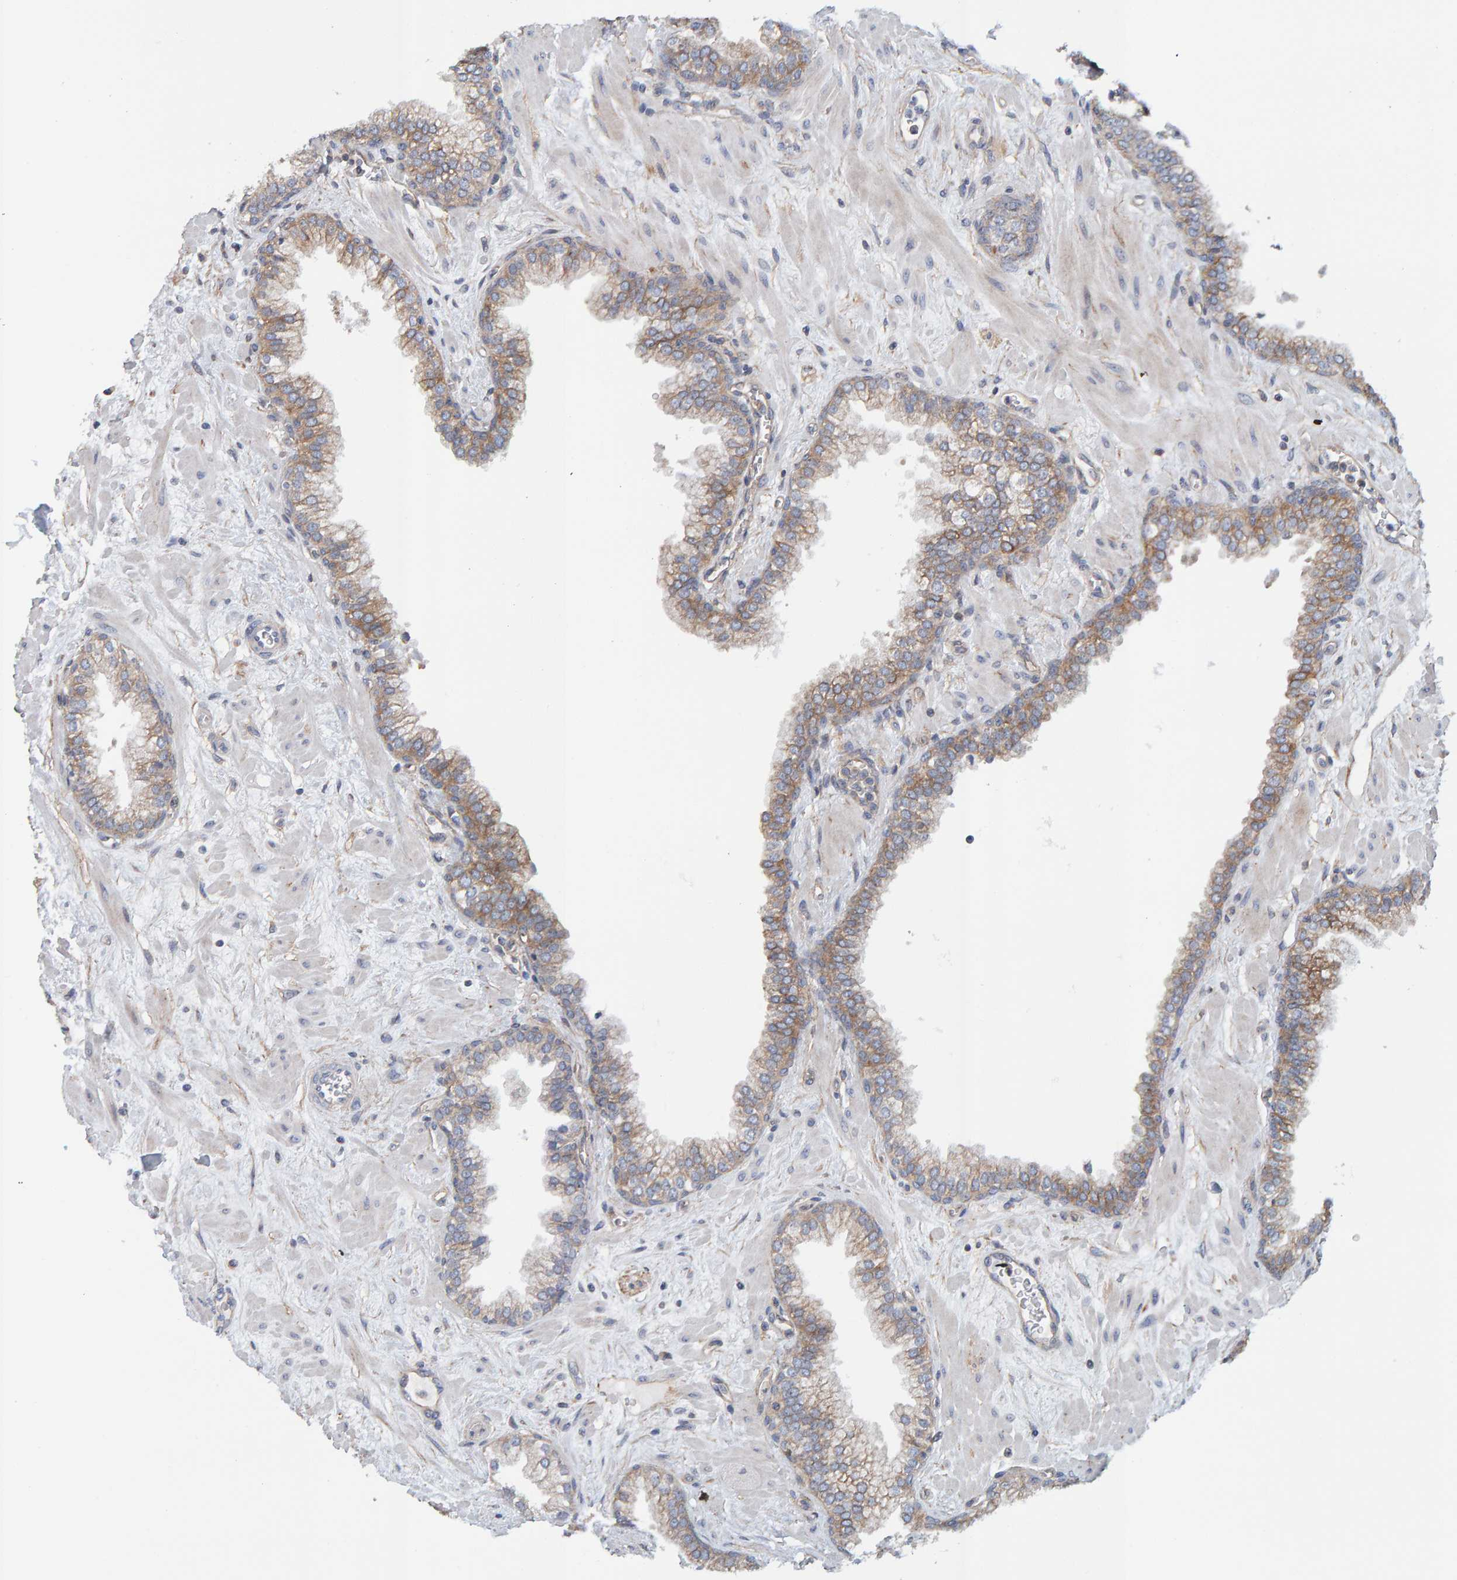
{"staining": {"intensity": "moderate", "quantity": "25%-75%", "location": "cytoplasmic/membranous"}, "tissue": "prostate", "cell_type": "Glandular cells", "image_type": "normal", "snomed": [{"axis": "morphology", "description": "Normal tissue, NOS"}, {"axis": "morphology", "description": "Urothelial carcinoma, Low grade"}, {"axis": "topography", "description": "Urinary bladder"}, {"axis": "topography", "description": "Prostate"}], "caption": "Protein expression analysis of unremarkable prostate displays moderate cytoplasmic/membranous staining in approximately 25%-75% of glandular cells. Immunohistochemistry (ihc) stains the protein in brown and the nuclei are stained blue.", "gene": "RGP1", "patient": {"sex": "male", "age": 60}}